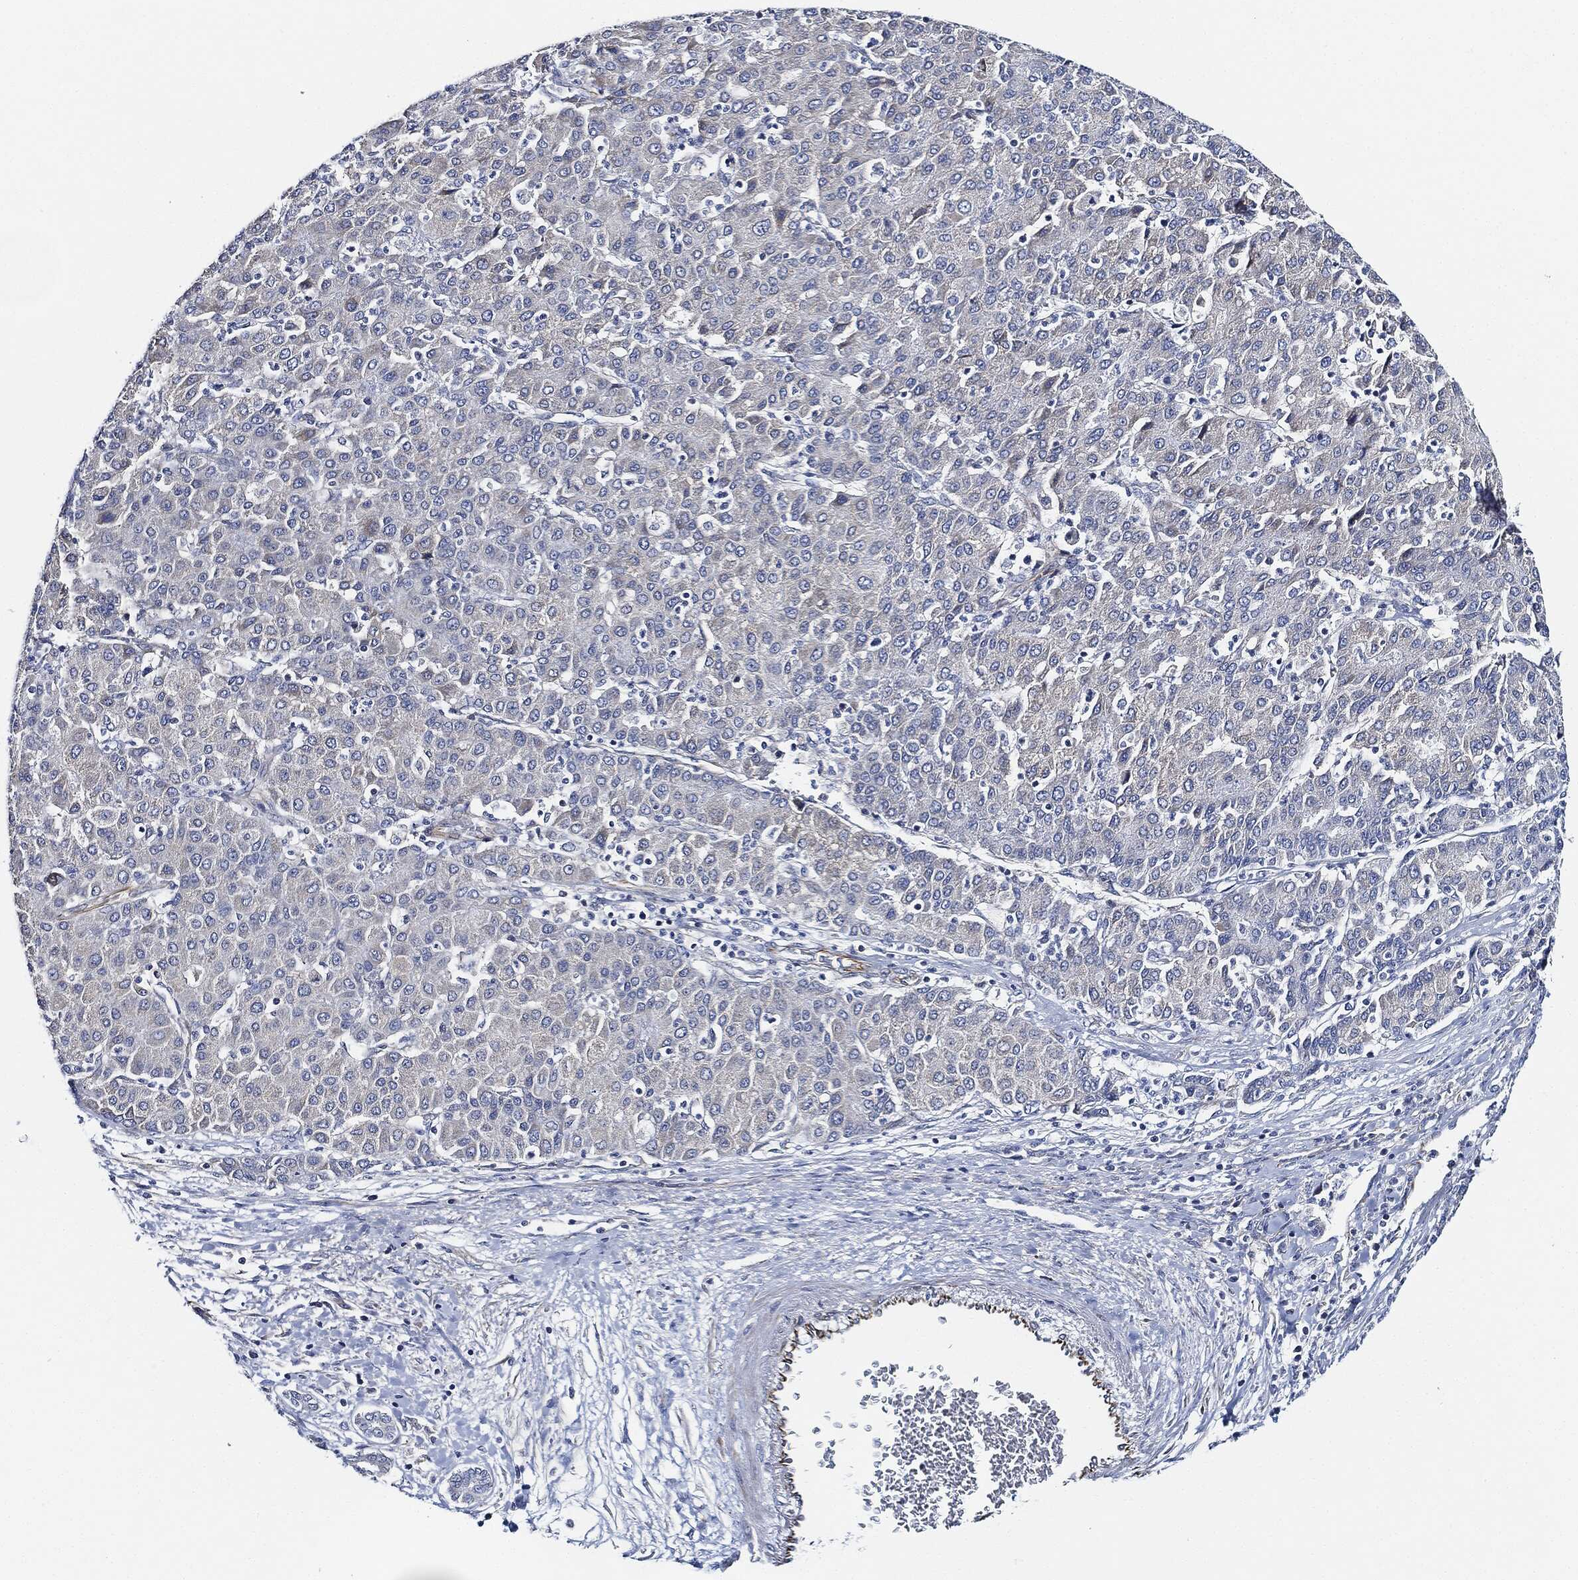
{"staining": {"intensity": "negative", "quantity": "none", "location": "none"}, "tissue": "liver cancer", "cell_type": "Tumor cells", "image_type": "cancer", "snomed": [{"axis": "morphology", "description": "Carcinoma, Hepatocellular, NOS"}, {"axis": "topography", "description": "Liver"}], "caption": "Tumor cells show no significant staining in hepatocellular carcinoma (liver).", "gene": "THSD1", "patient": {"sex": "male", "age": 65}}